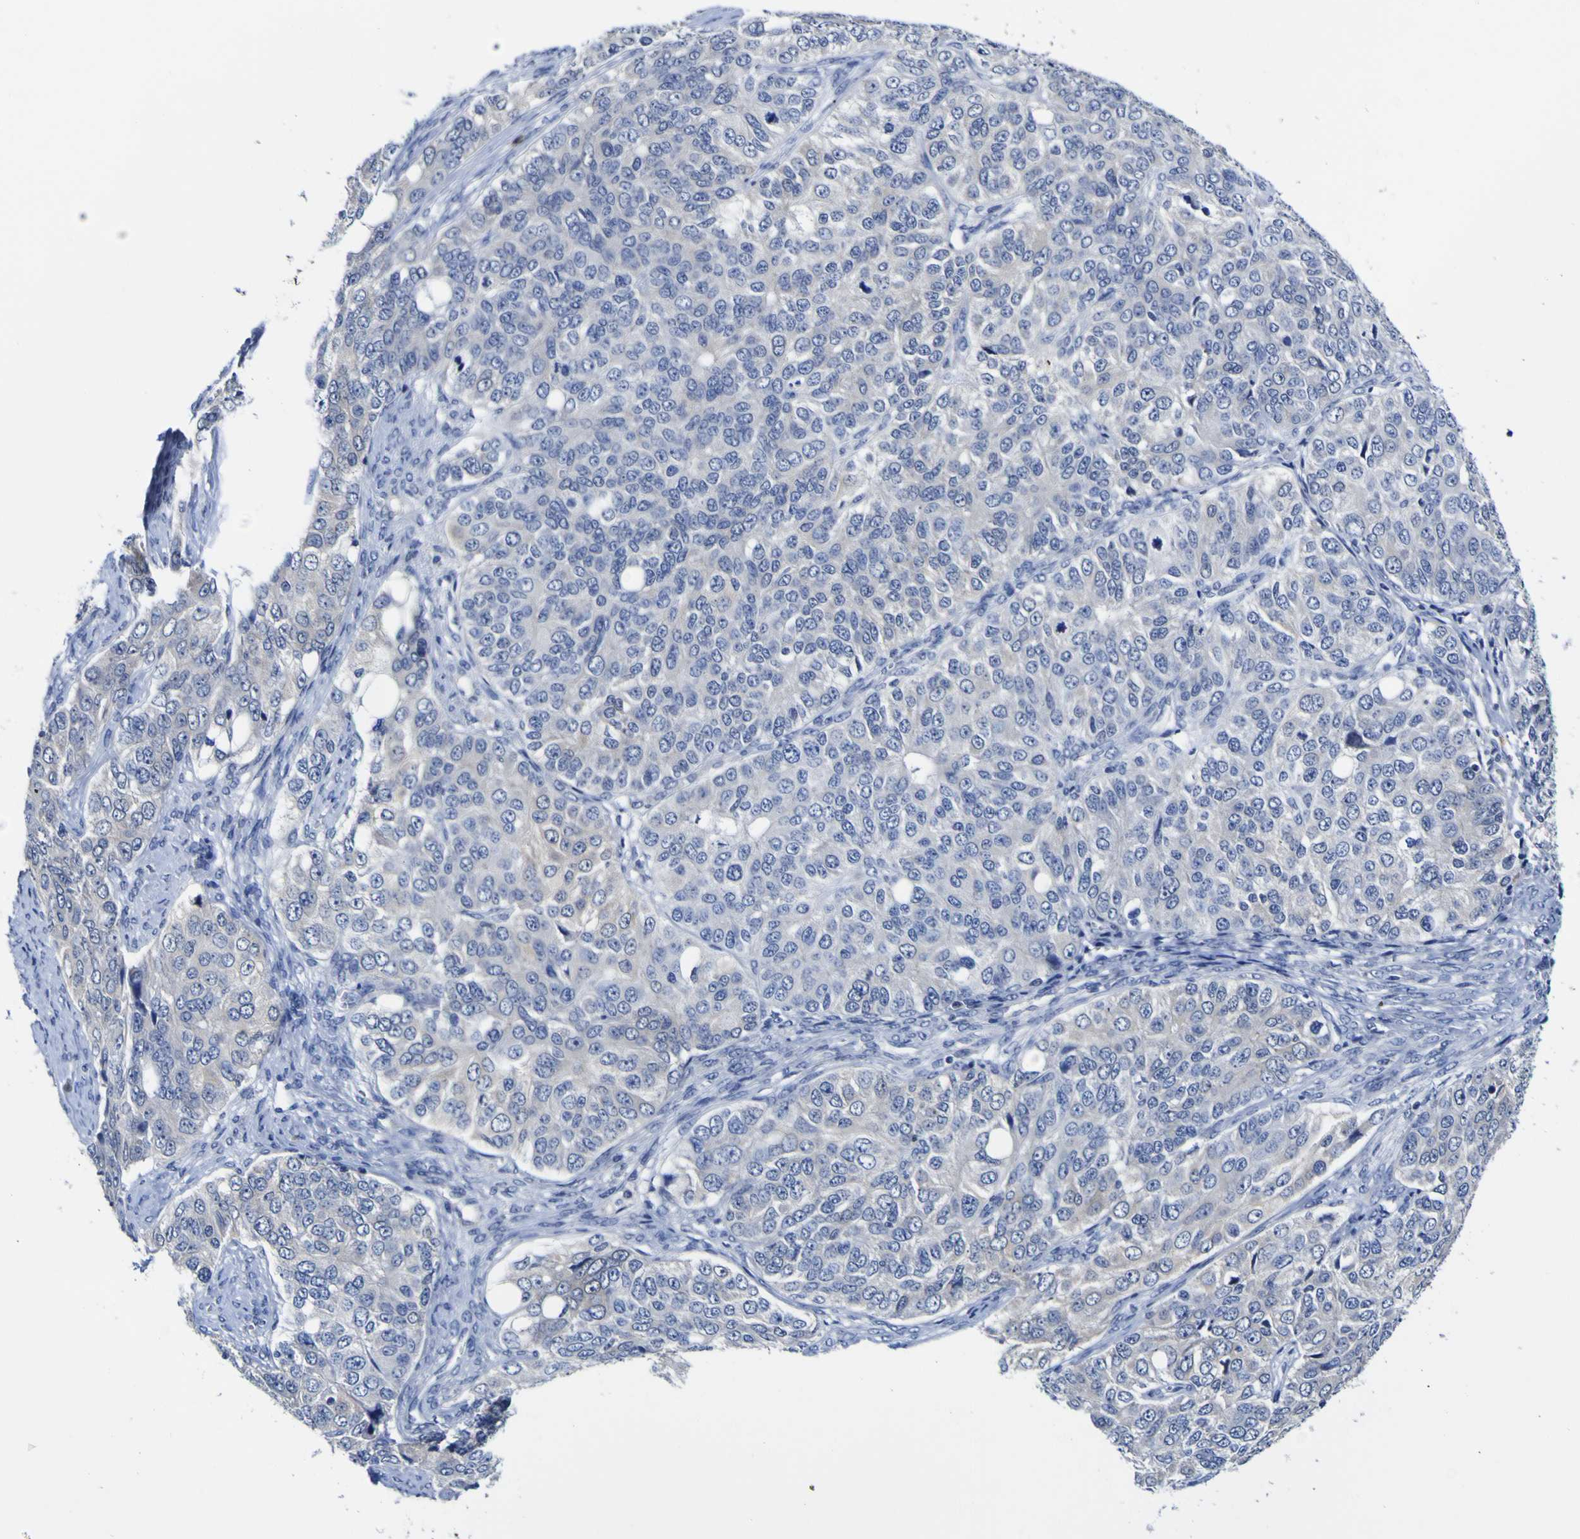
{"staining": {"intensity": "negative", "quantity": "none", "location": "none"}, "tissue": "ovarian cancer", "cell_type": "Tumor cells", "image_type": "cancer", "snomed": [{"axis": "morphology", "description": "Carcinoma, endometroid"}, {"axis": "topography", "description": "Ovary"}], "caption": "Immunohistochemical staining of human ovarian cancer shows no significant positivity in tumor cells. The staining was performed using DAB (3,3'-diaminobenzidine) to visualize the protein expression in brown, while the nuclei were stained in blue with hematoxylin (Magnification: 20x).", "gene": "CASP6", "patient": {"sex": "female", "age": 51}}